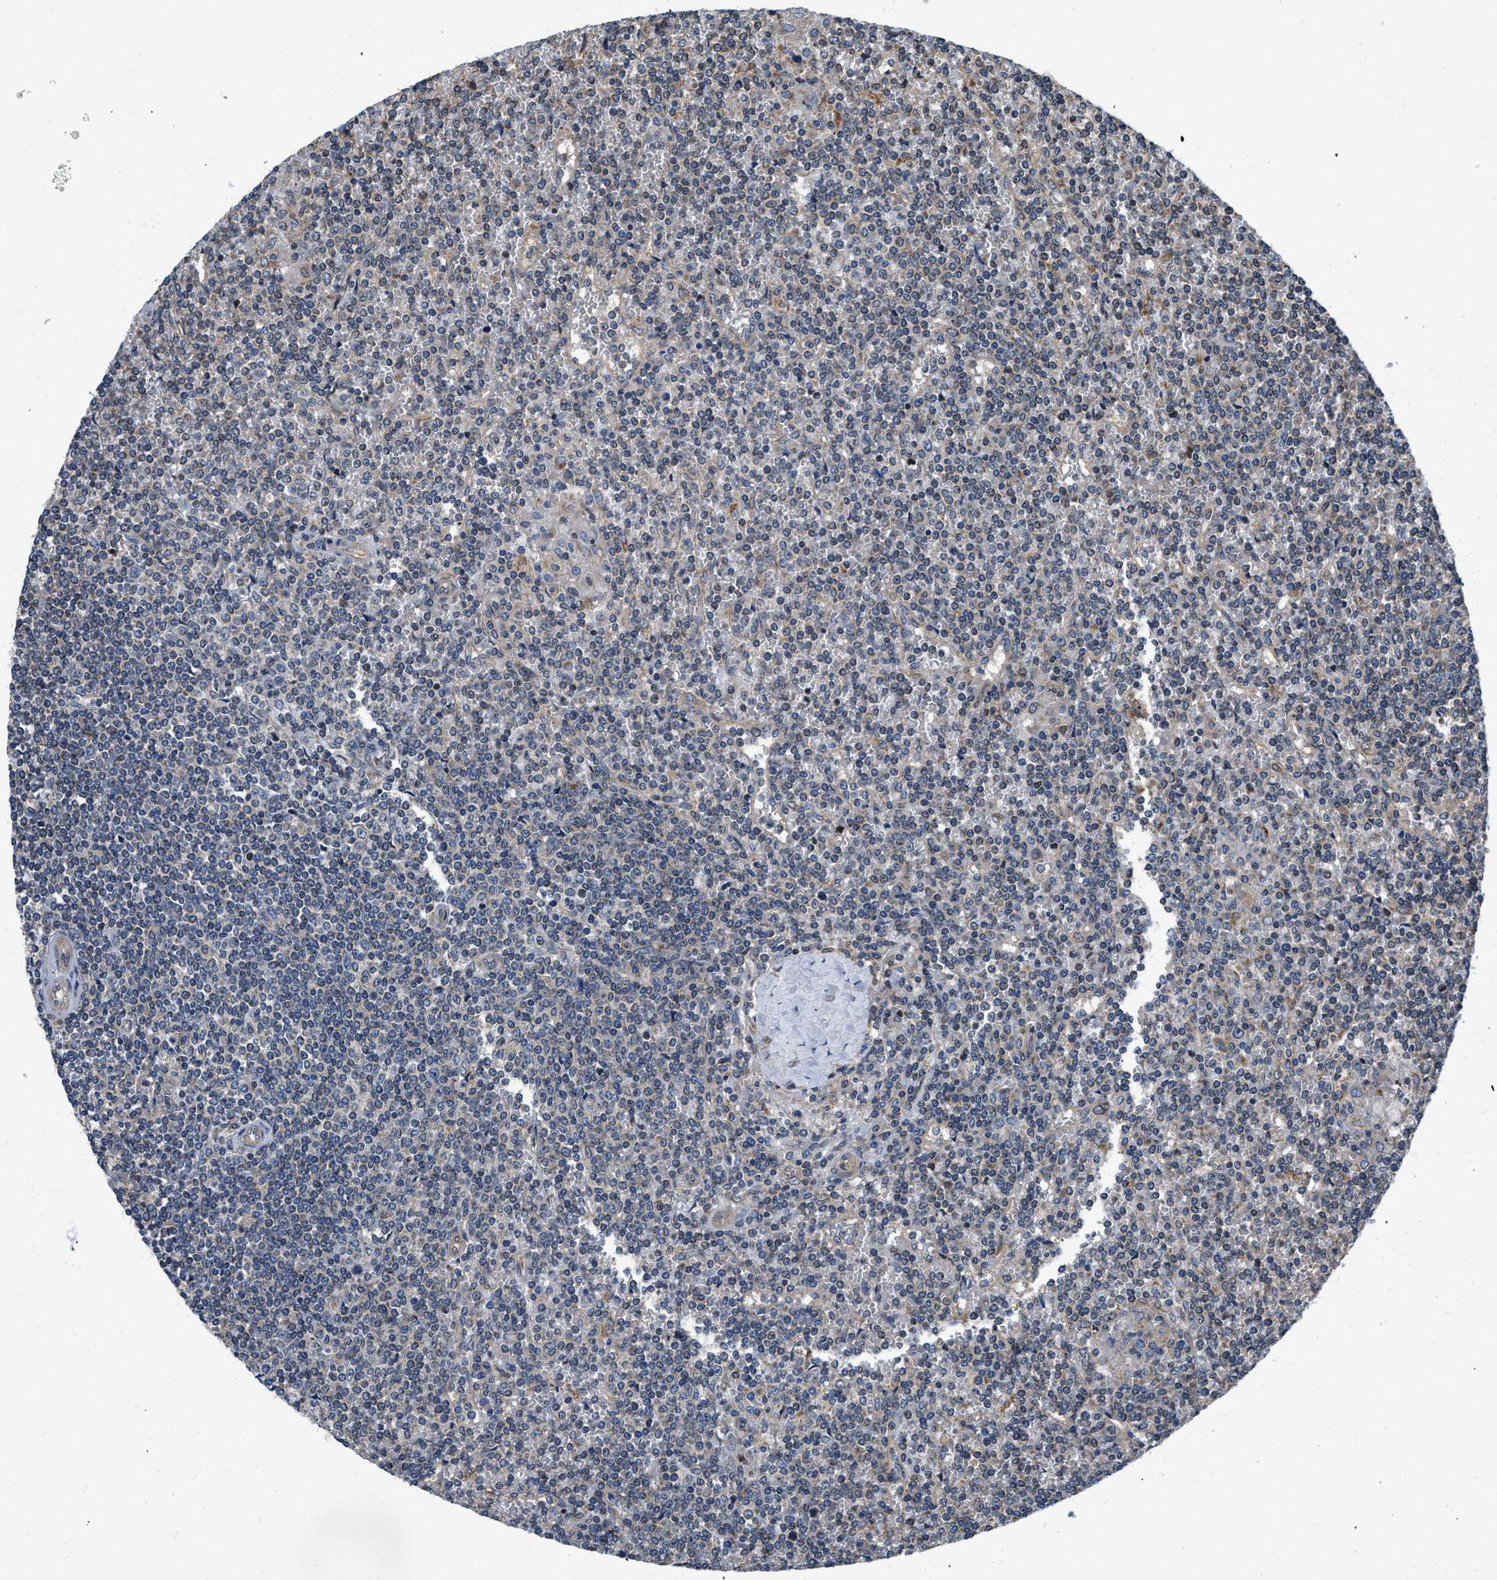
{"staining": {"intensity": "negative", "quantity": "none", "location": "none"}, "tissue": "lymphoma", "cell_type": "Tumor cells", "image_type": "cancer", "snomed": [{"axis": "morphology", "description": "Malignant lymphoma, non-Hodgkin's type, Low grade"}, {"axis": "topography", "description": "Spleen"}], "caption": "Low-grade malignant lymphoma, non-Hodgkin's type stained for a protein using immunohistochemistry (IHC) exhibits no staining tumor cells.", "gene": "CEP128", "patient": {"sex": "female", "age": 19}}